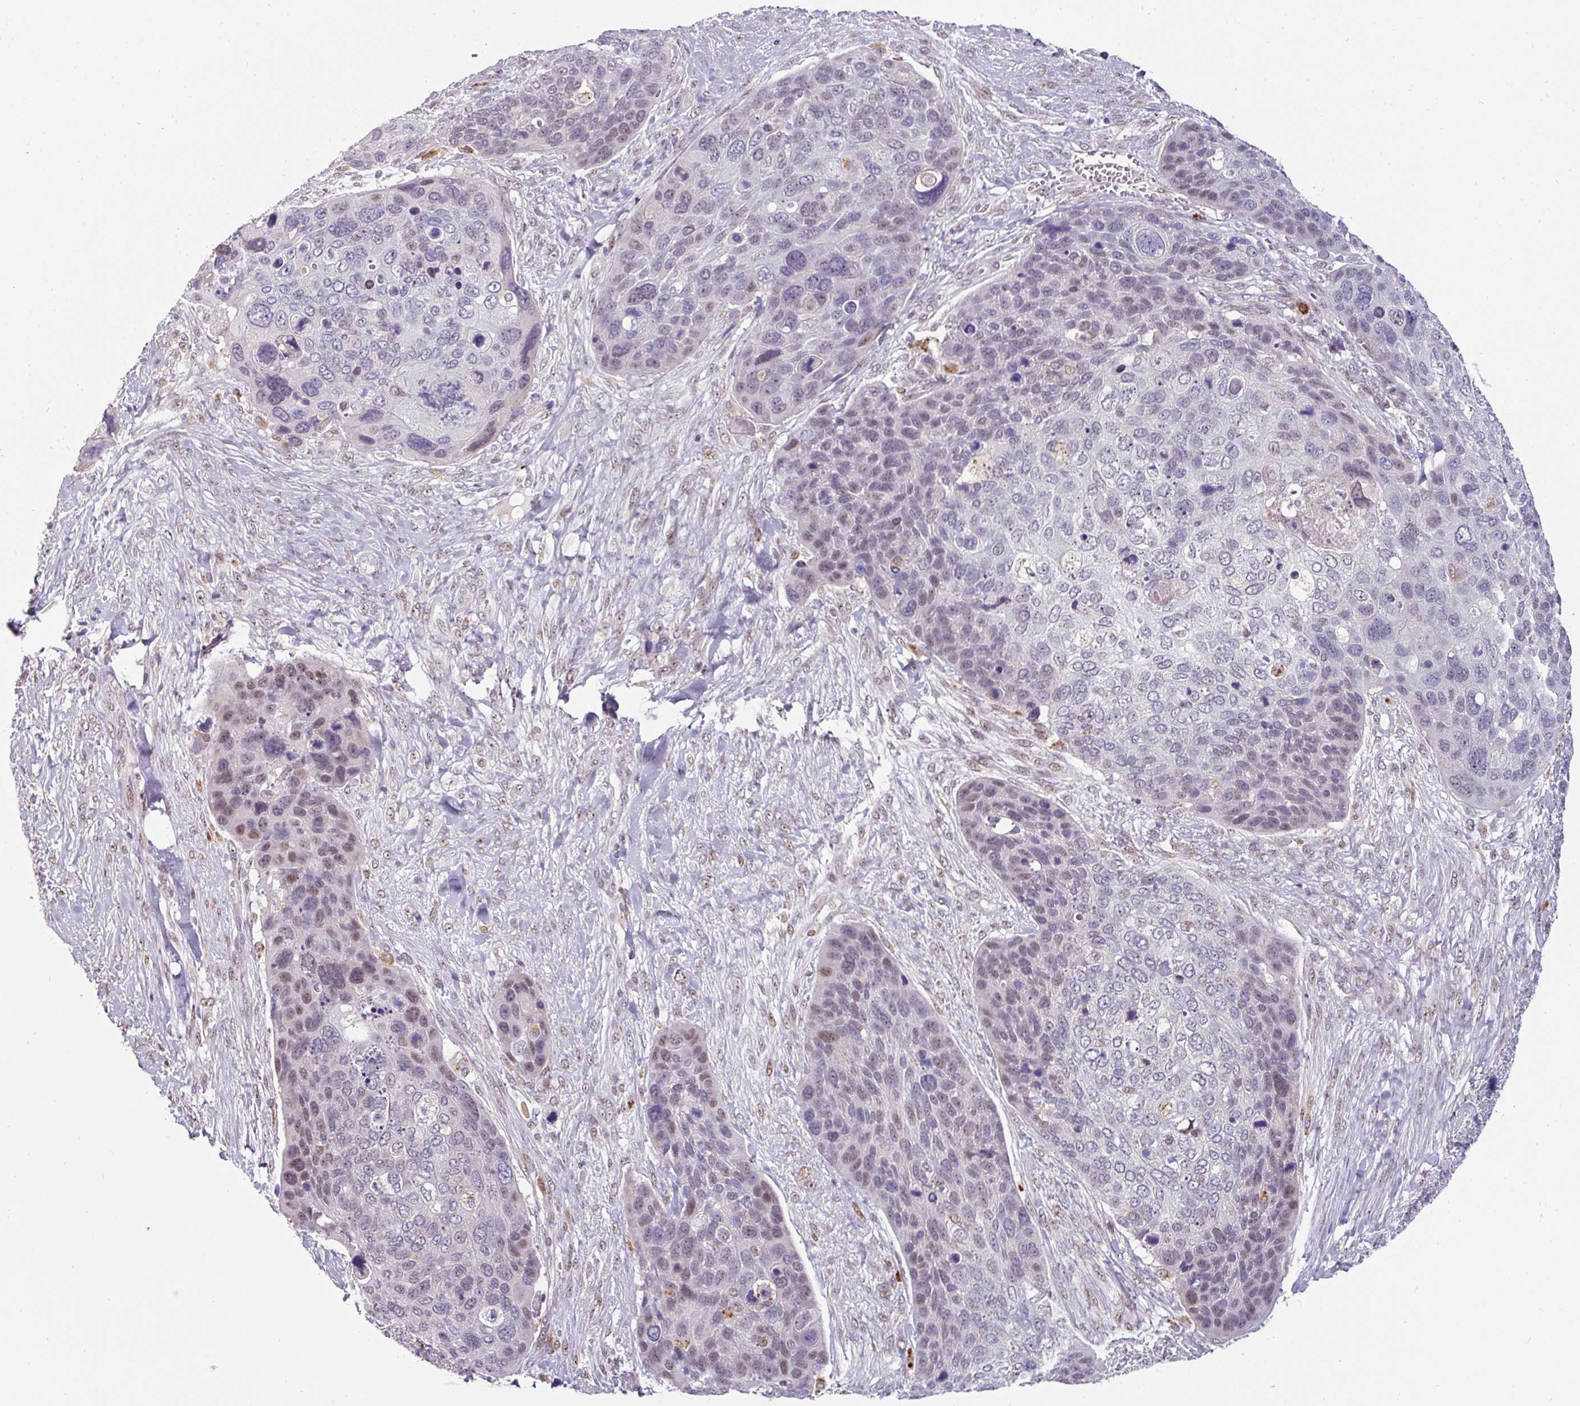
{"staining": {"intensity": "moderate", "quantity": "<25%", "location": "nuclear"}, "tissue": "skin cancer", "cell_type": "Tumor cells", "image_type": "cancer", "snomed": [{"axis": "morphology", "description": "Basal cell carcinoma"}, {"axis": "topography", "description": "Skin"}], "caption": "Tumor cells reveal low levels of moderate nuclear expression in approximately <25% of cells in human skin cancer (basal cell carcinoma).", "gene": "SWSAP1", "patient": {"sex": "female", "age": 74}}